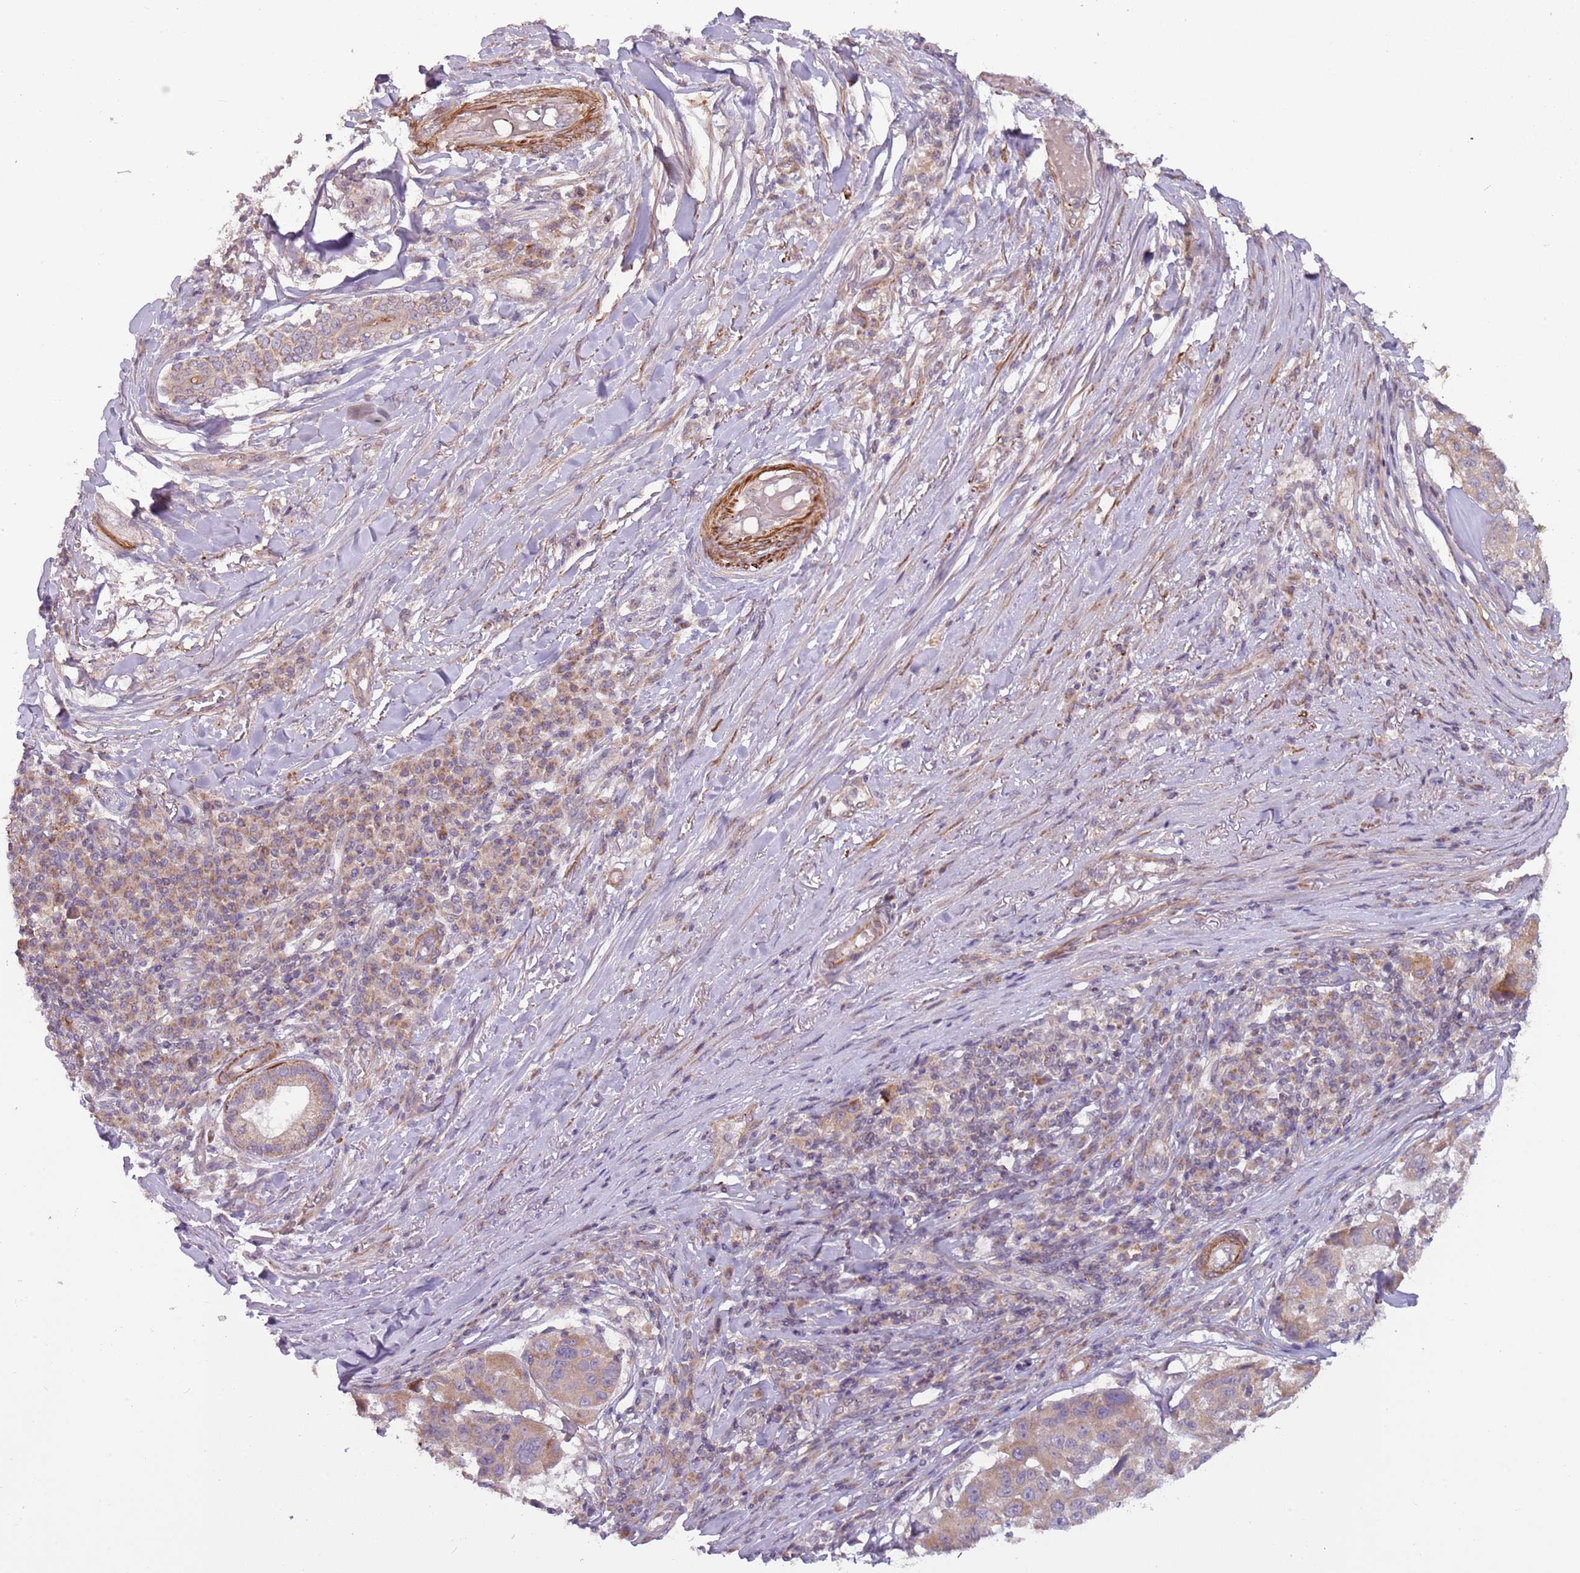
{"staining": {"intensity": "moderate", "quantity": "25%-75%", "location": "cytoplasmic/membranous"}, "tissue": "melanoma", "cell_type": "Tumor cells", "image_type": "cancer", "snomed": [{"axis": "morphology", "description": "Malignant melanoma, NOS"}, {"axis": "topography", "description": "Skin"}], "caption": "IHC histopathology image of neoplastic tissue: human melanoma stained using immunohistochemistry displays medium levels of moderate protein expression localized specifically in the cytoplasmic/membranous of tumor cells, appearing as a cytoplasmic/membranous brown color.", "gene": "DTD2", "patient": {"sex": "female", "age": 66}}